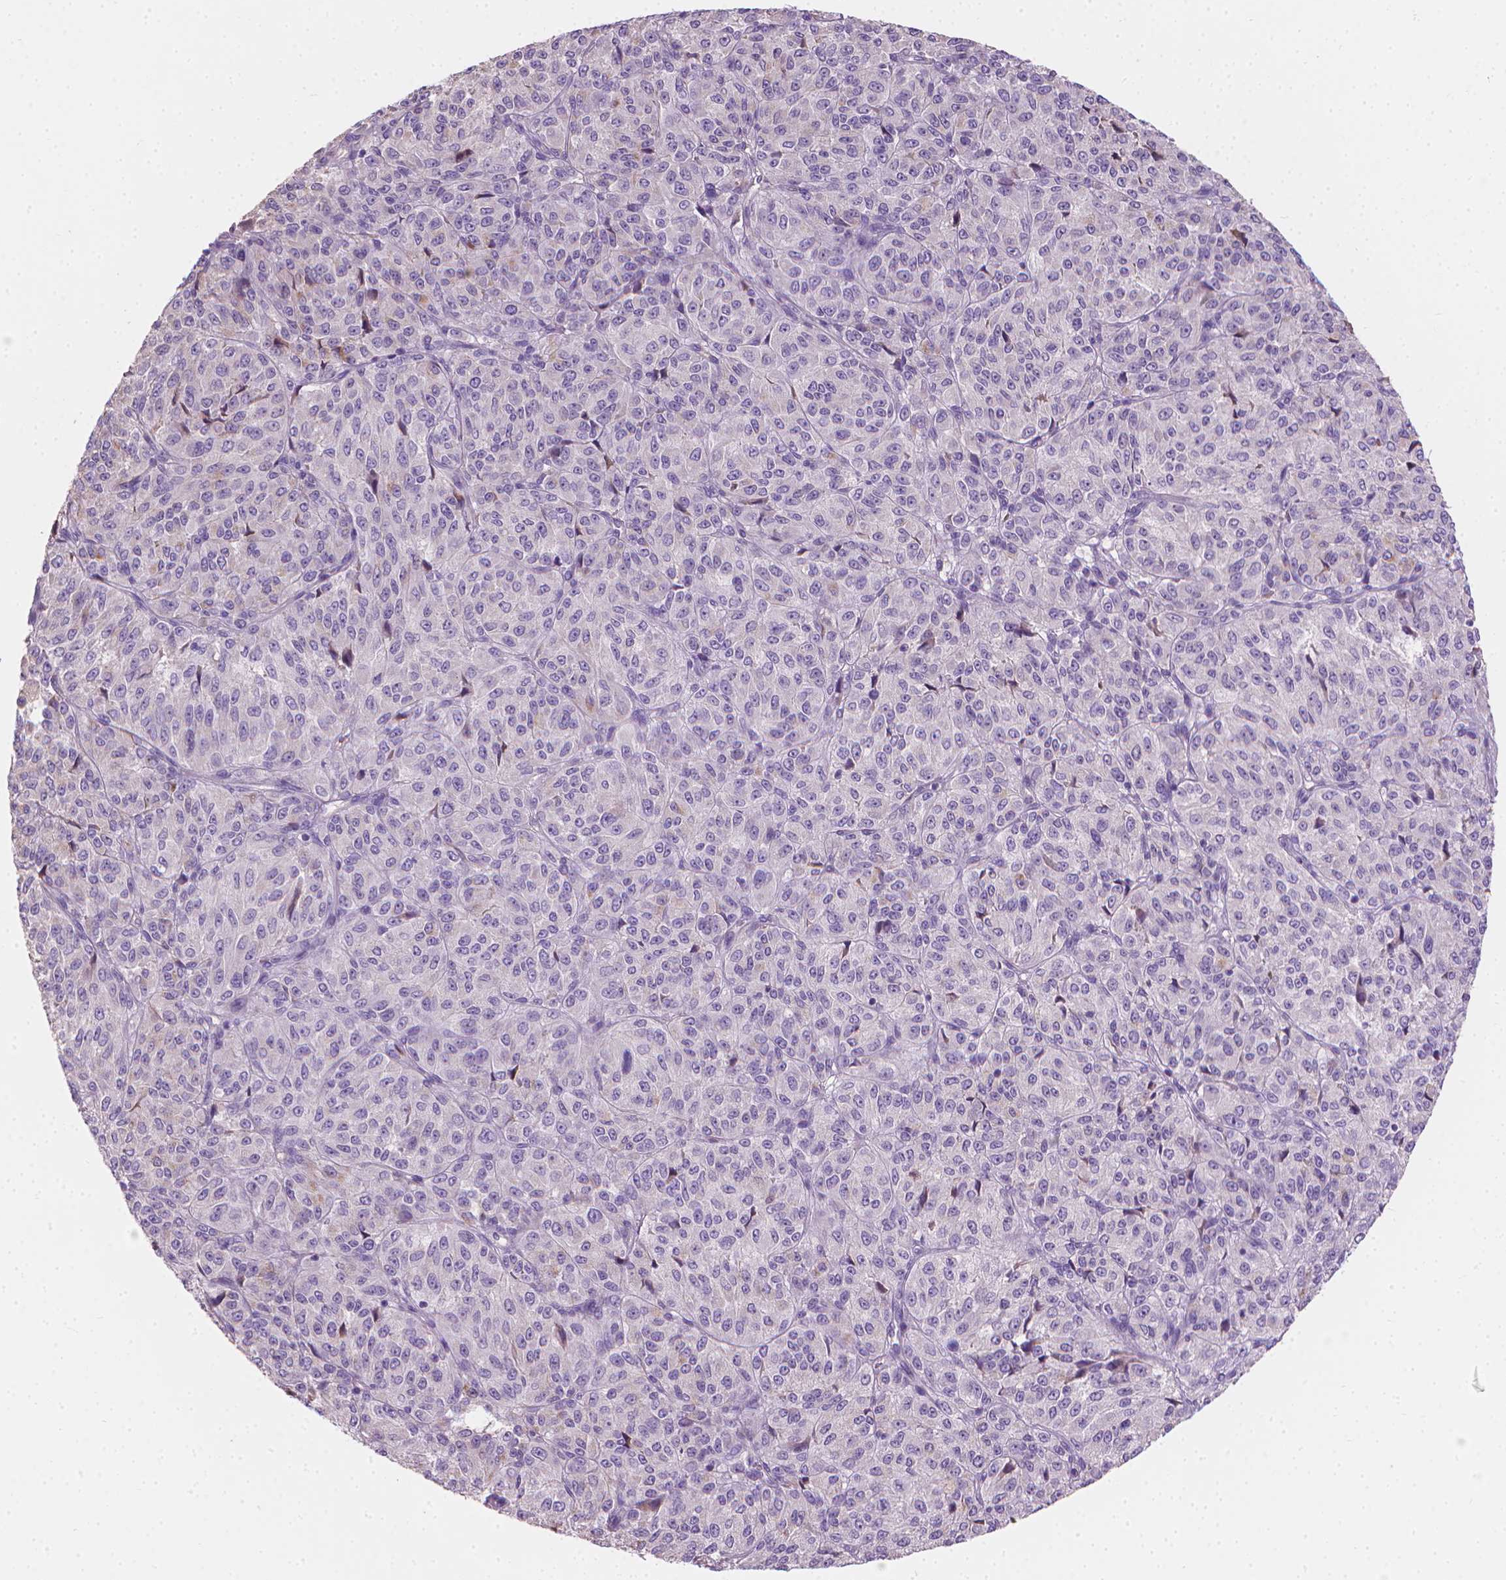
{"staining": {"intensity": "negative", "quantity": "none", "location": "none"}, "tissue": "melanoma", "cell_type": "Tumor cells", "image_type": "cancer", "snomed": [{"axis": "morphology", "description": "Malignant melanoma, Metastatic site"}, {"axis": "topography", "description": "Brain"}], "caption": "High power microscopy image of an immunohistochemistry image of melanoma, revealing no significant positivity in tumor cells.", "gene": "CABCOCO1", "patient": {"sex": "female", "age": 56}}